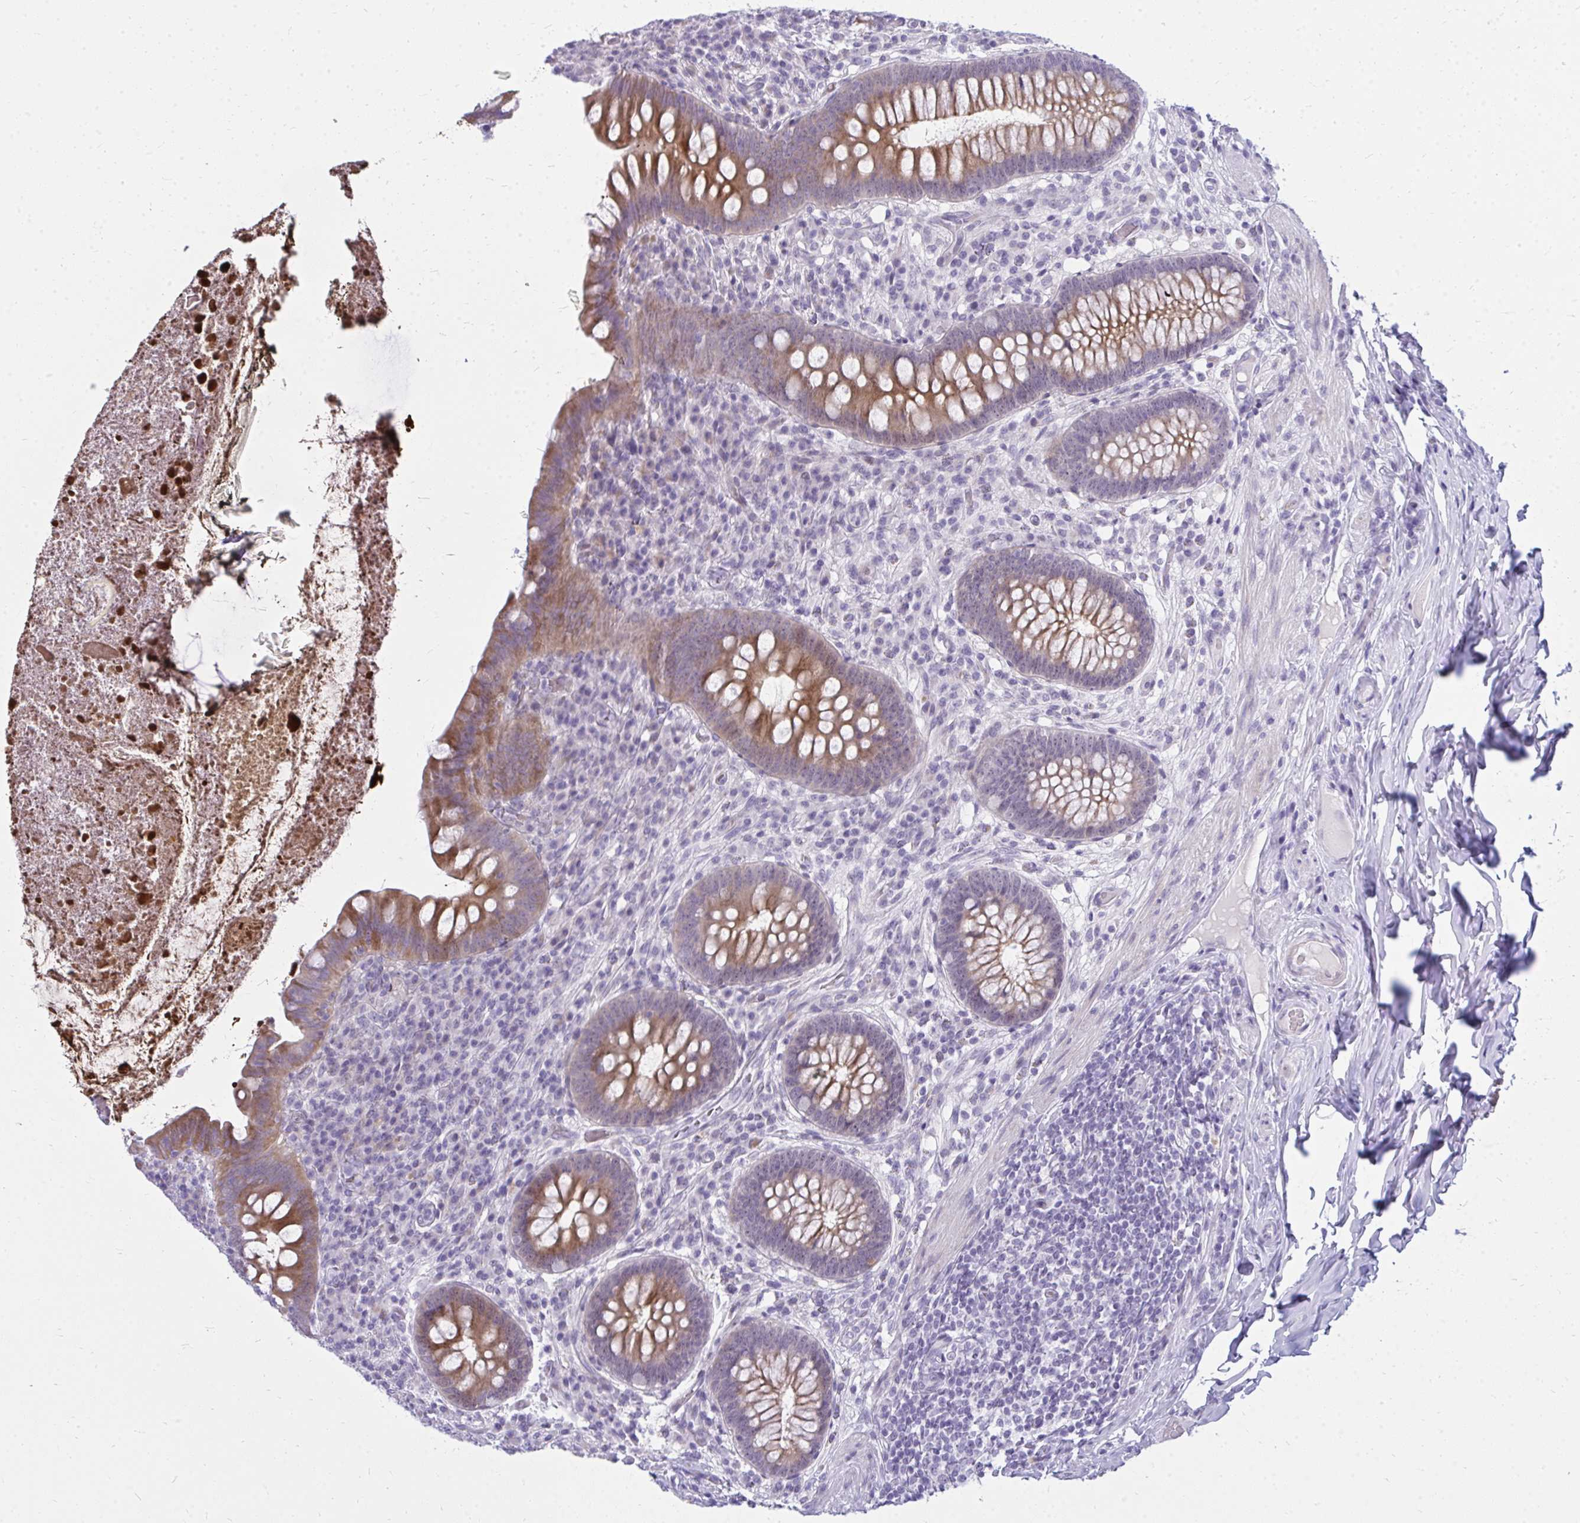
{"staining": {"intensity": "moderate", "quantity": ">75%", "location": "cytoplasmic/membranous"}, "tissue": "appendix", "cell_type": "Glandular cells", "image_type": "normal", "snomed": [{"axis": "morphology", "description": "Normal tissue, NOS"}, {"axis": "topography", "description": "Appendix"}], "caption": "A histopathology image of appendix stained for a protein exhibits moderate cytoplasmic/membranous brown staining in glandular cells. (DAB IHC, brown staining for protein, blue staining for nuclei).", "gene": "ZSCAN25", "patient": {"sex": "male", "age": 71}}